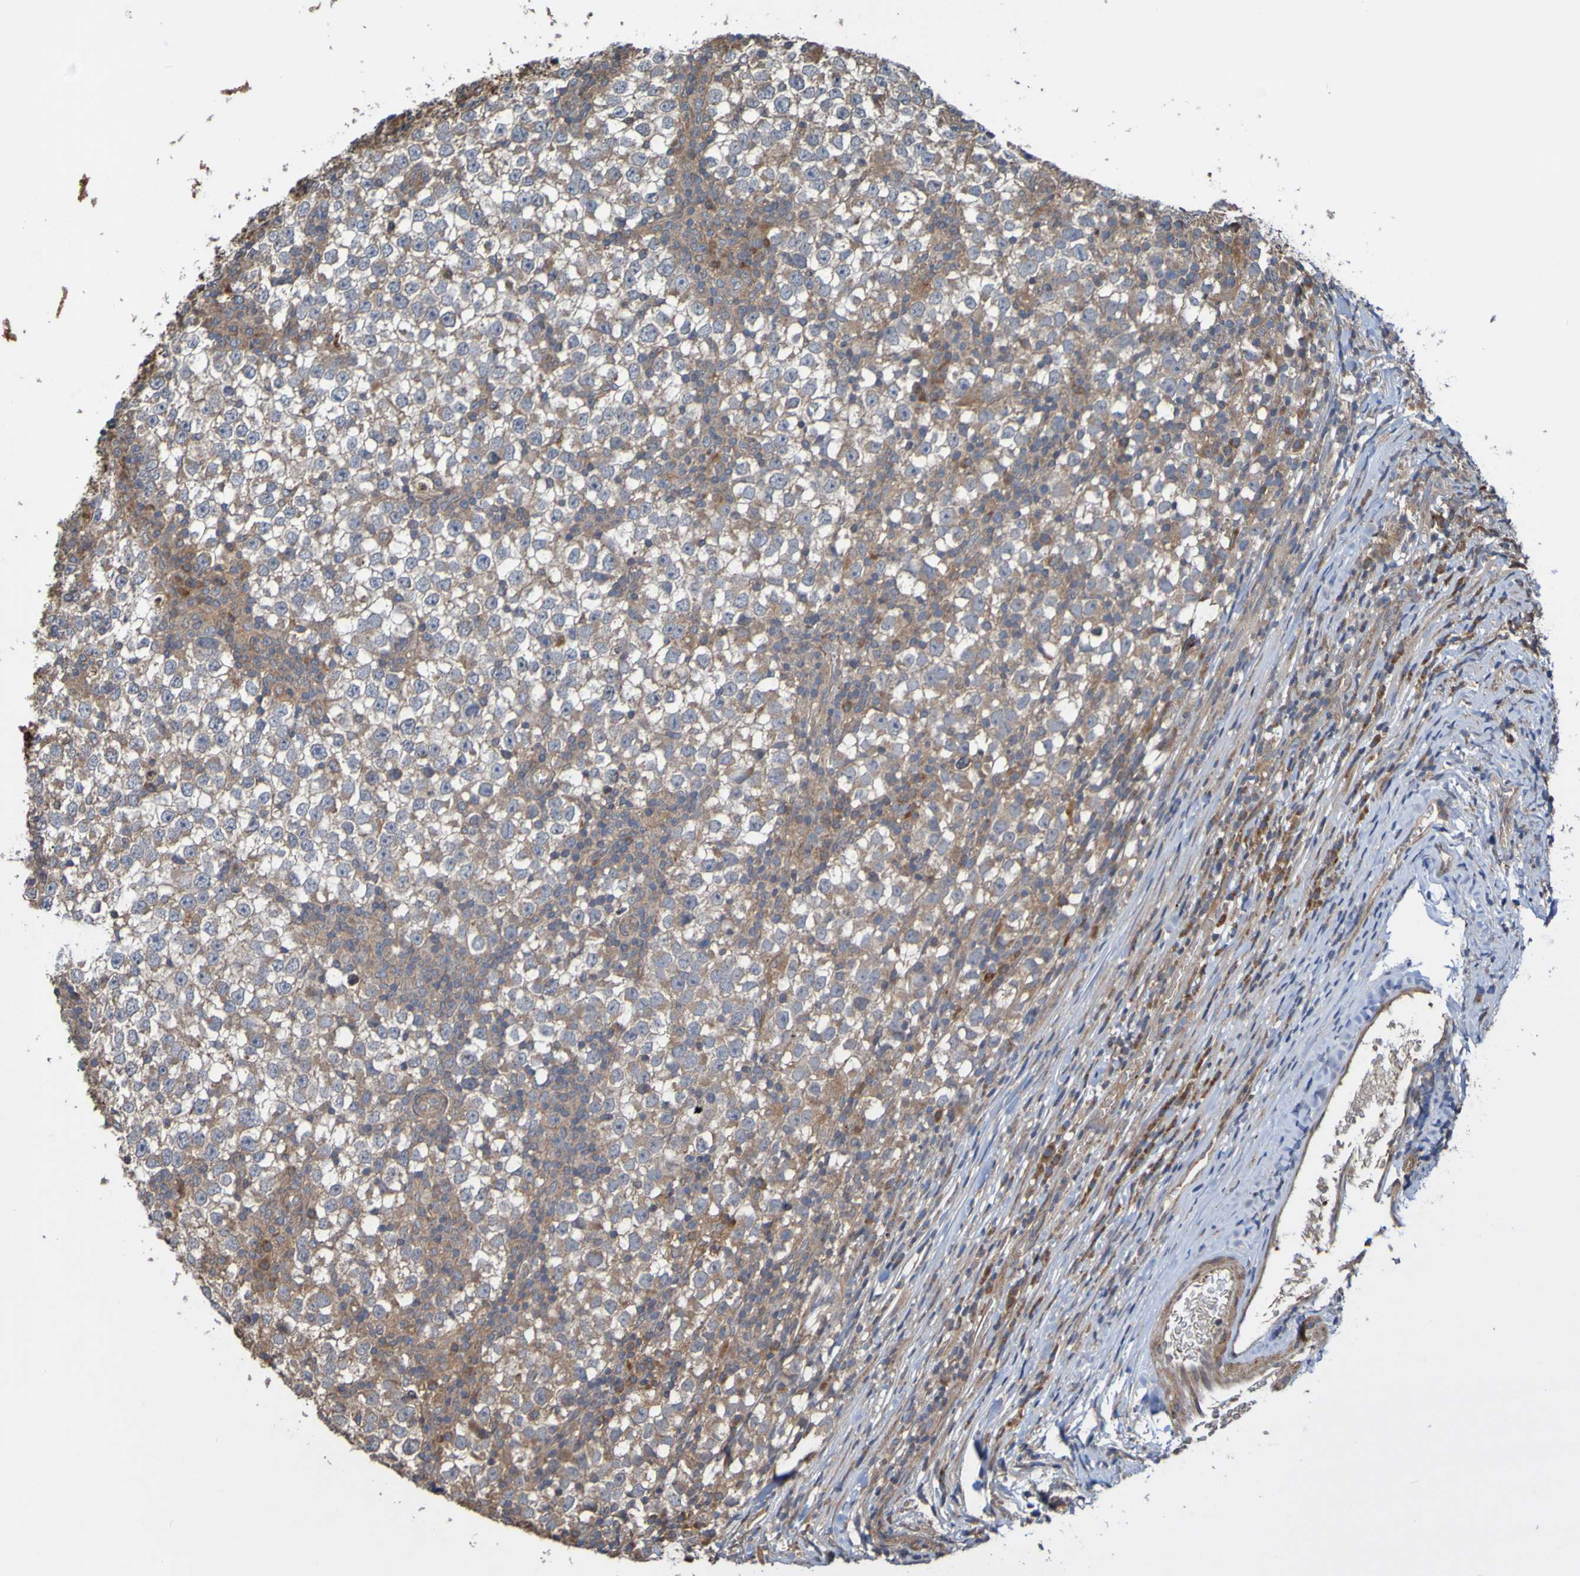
{"staining": {"intensity": "weak", "quantity": ">75%", "location": "cytoplasmic/membranous"}, "tissue": "testis cancer", "cell_type": "Tumor cells", "image_type": "cancer", "snomed": [{"axis": "morphology", "description": "Seminoma, NOS"}, {"axis": "topography", "description": "Testis"}], "caption": "Brown immunohistochemical staining in human testis seminoma reveals weak cytoplasmic/membranous expression in about >75% of tumor cells. (DAB (3,3'-diaminobenzidine) IHC, brown staining for protein, blue staining for nuclei).", "gene": "UCN", "patient": {"sex": "male", "age": 65}}